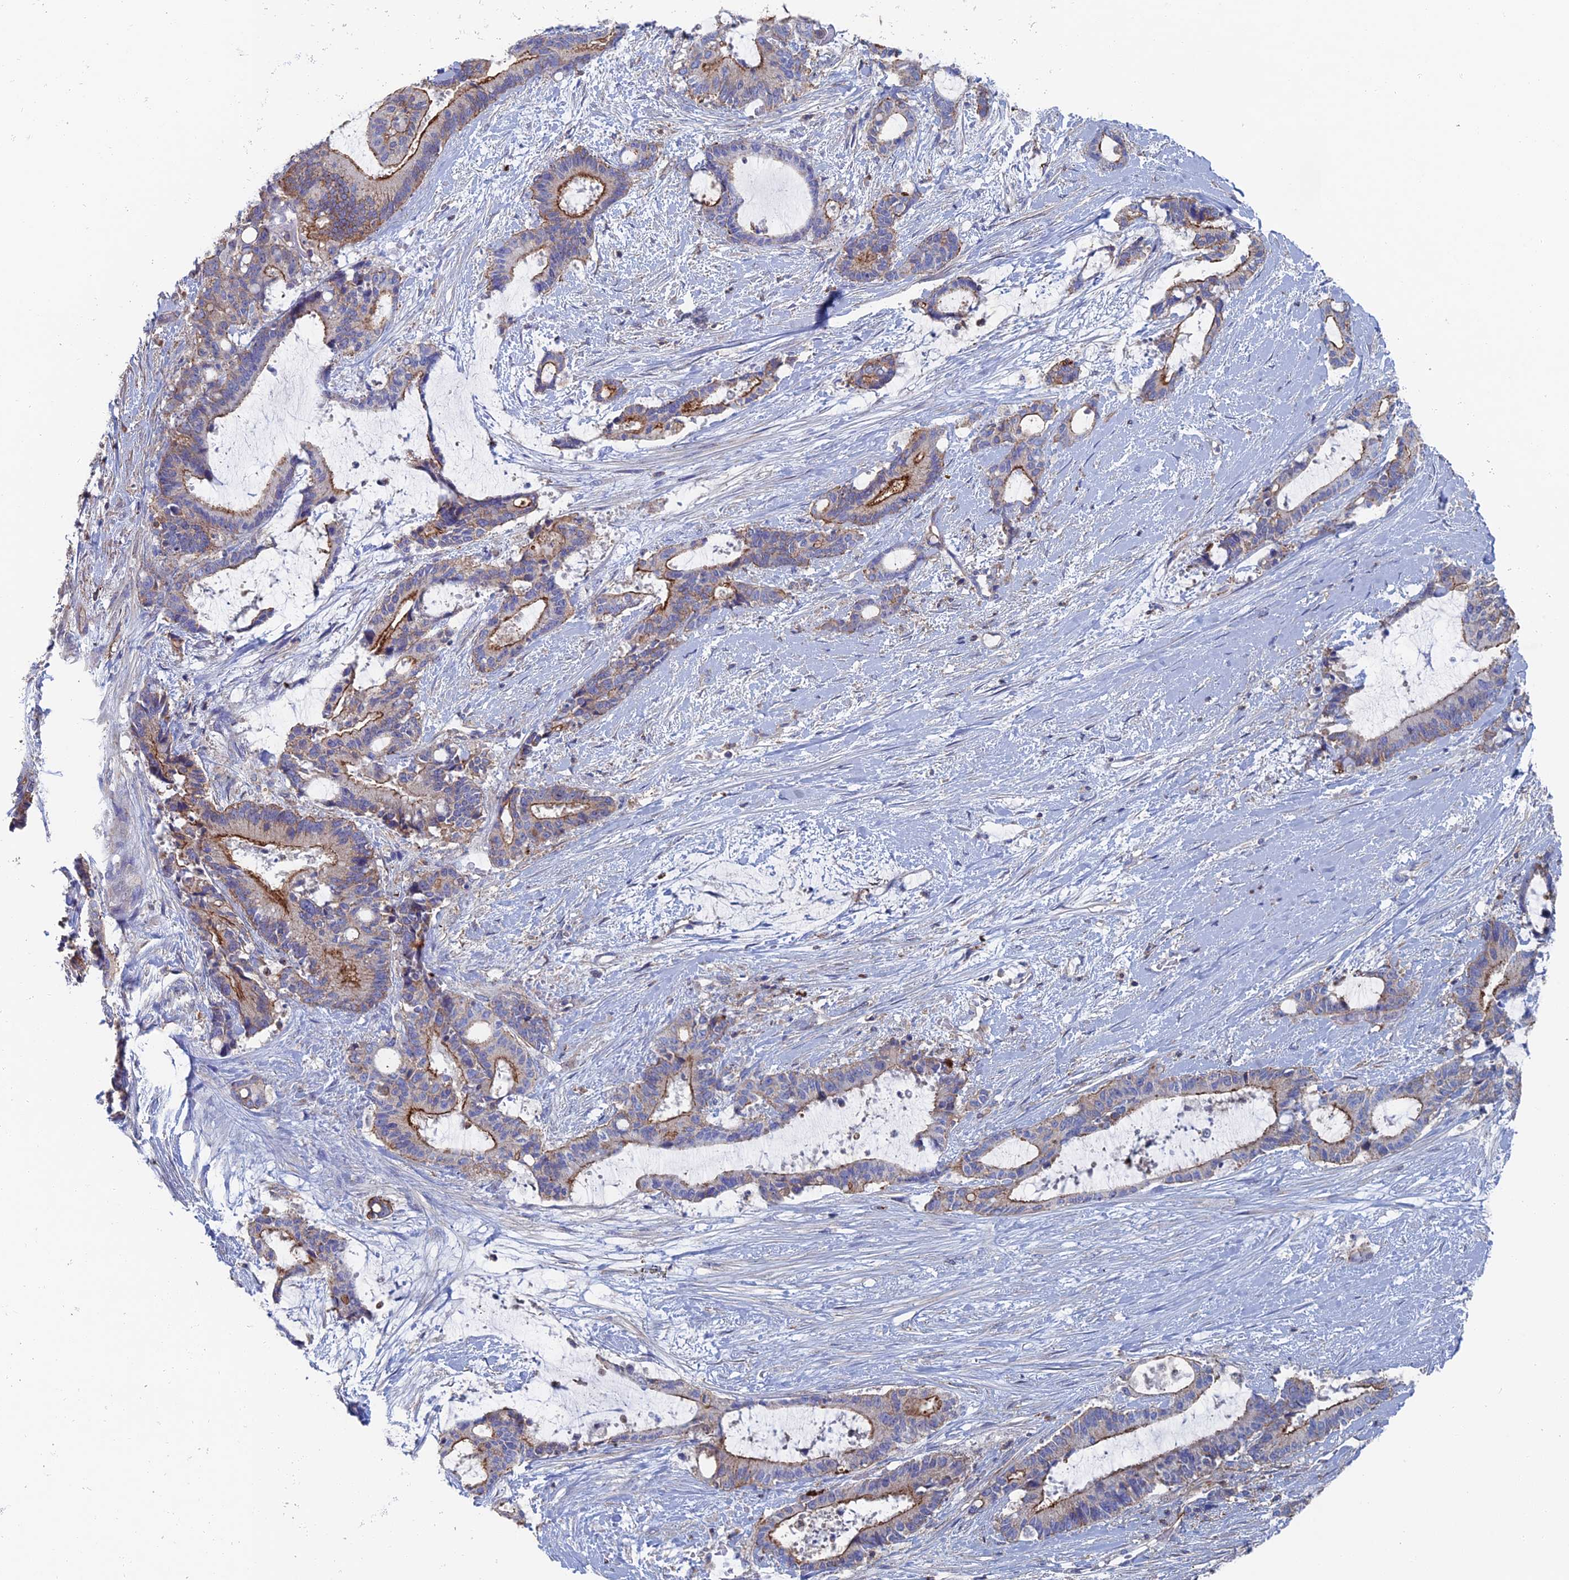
{"staining": {"intensity": "strong", "quantity": "25%-75%", "location": "cytoplasmic/membranous"}, "tissue": "liver cancer", "cell_type": "Tumor cells", "image_type": "cancer", "snomed": [{"axis": "morphology", "description": "Normal tissue, NOS"}, {"axis": "morphology", "description": "Cholangiocarcinoma"}, {"axis": "topography", "description": "Liver"}, {"axis": "topography", "description": "Peripheral nerve tissue"}], "caption": "Protein staining of liver cancer tissue demonstrates strong cytoplasmic/membranous staining in about 25%-75% of tumor cells.", "gene": "SNX11", "patient": {"sex": "female", "age": 73}}